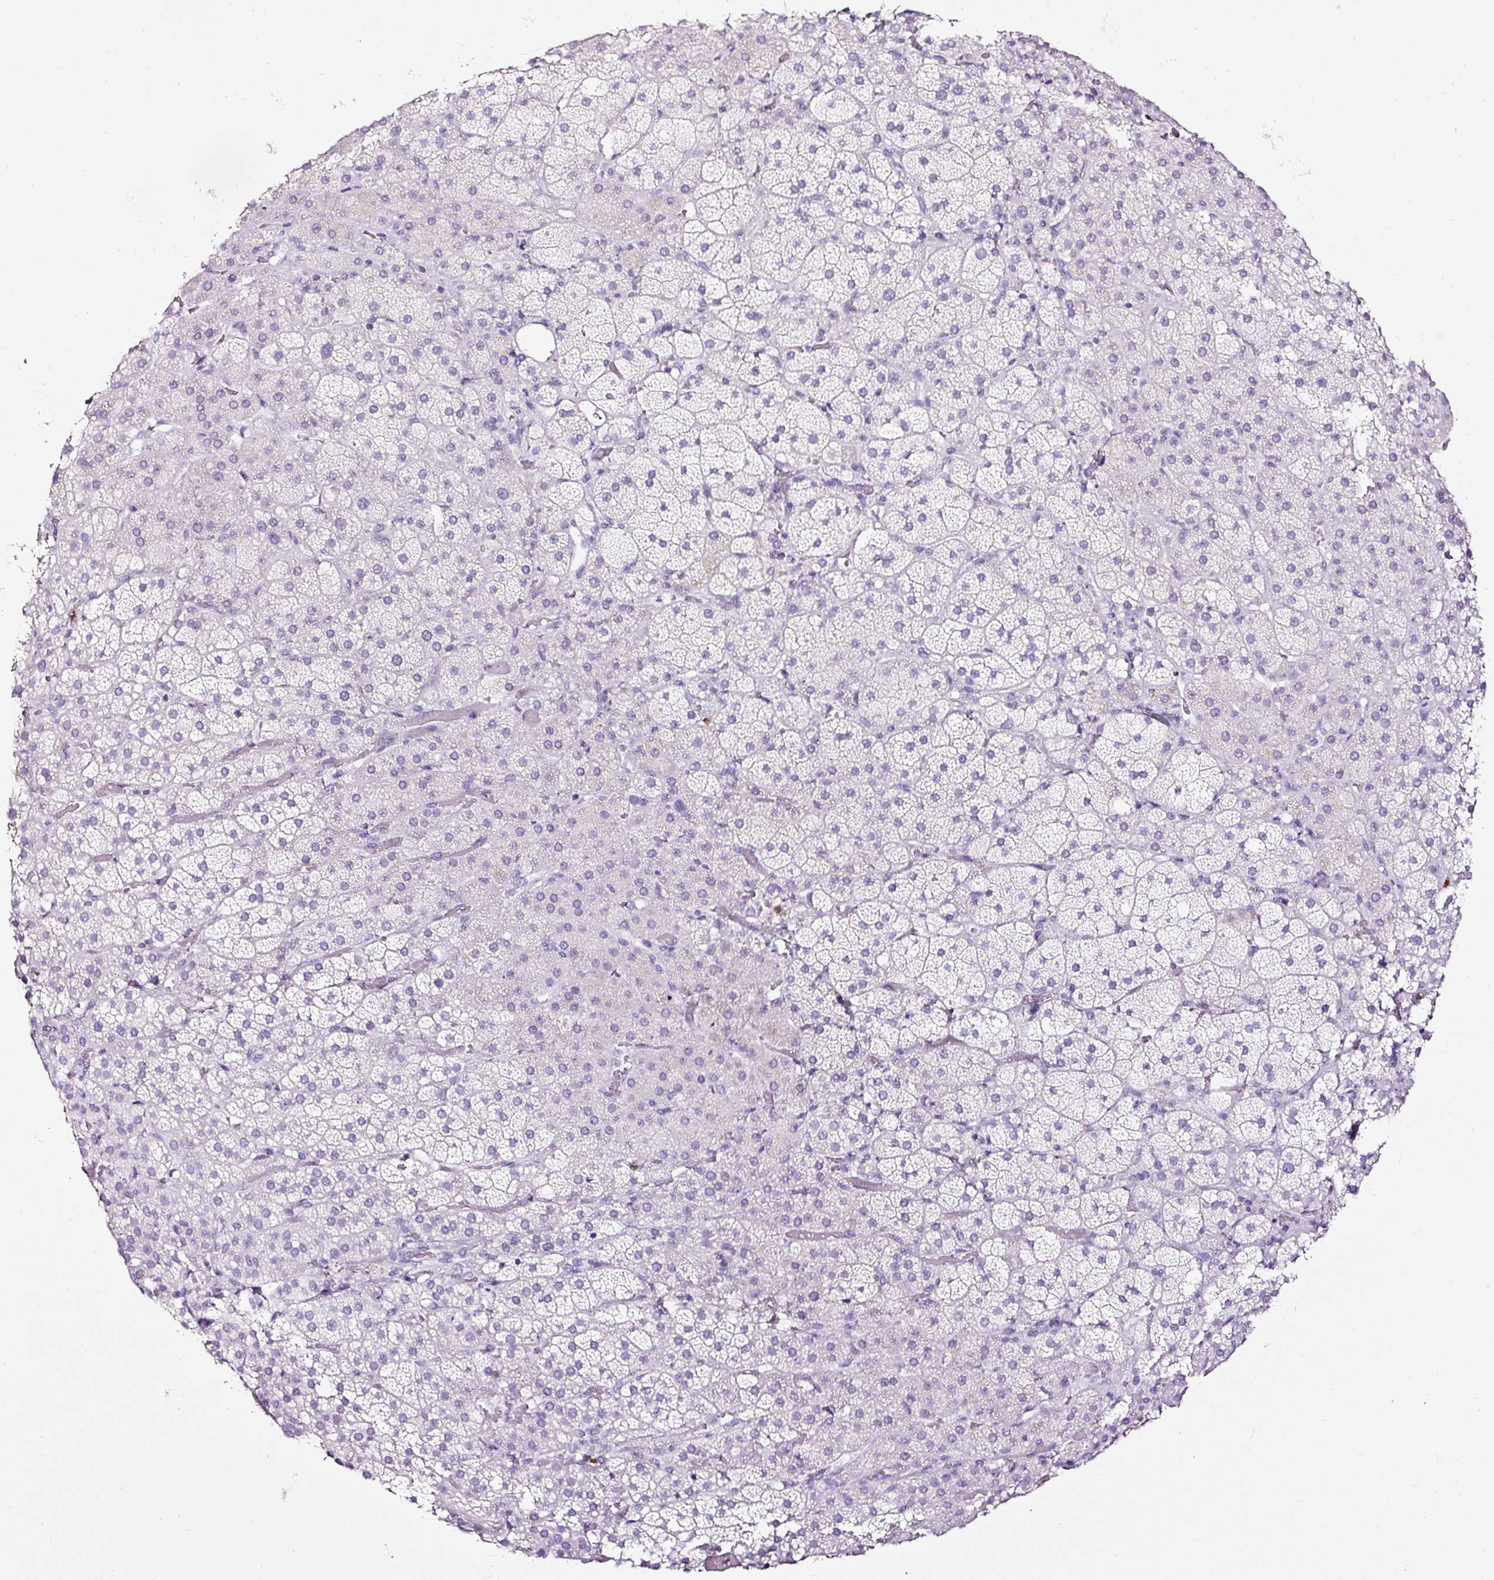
{"staining": {"intensity": "negative", "quantity": "none", "location": "none"}, "tissue": "adrenal gland", "cell_type": "Glandular cells", "image_type": "normal", "snomed": [{"axis": "morphology", "description": "Normal tissue, NOS"}, {"axis": "topography", "description": "Adrenal gland"}], "caption": "This is an immunohistochemistry (IHC) micrograph of benign human adrenal gland. There is no expression in glandular cells.", "gene": "SLC7A8", "patient": {"sex": "male", "age": 57}}